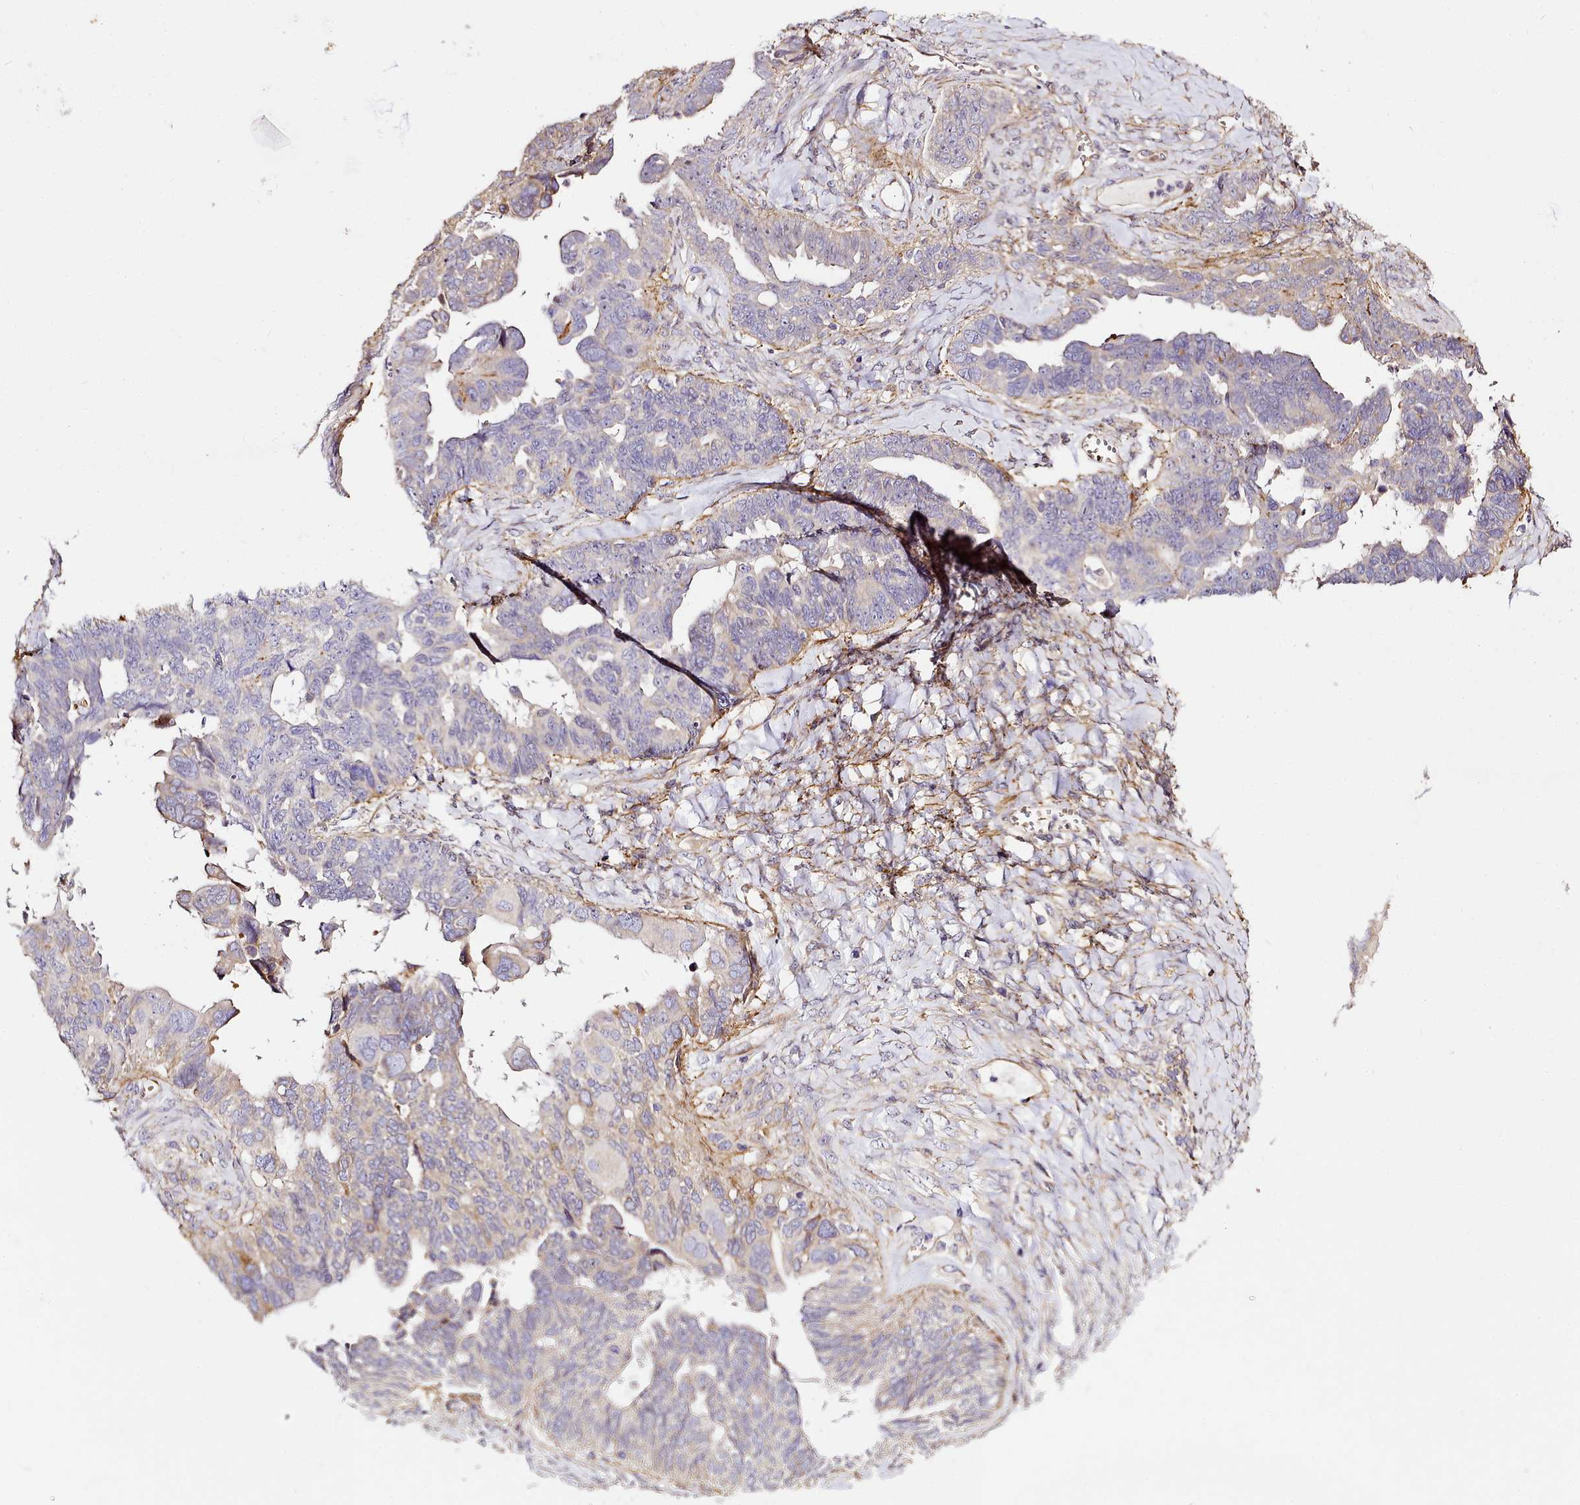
{"staining": {"intensity": "weak", "quantity": "<25%", "location": "cytoplasmic/membranous"}, "tissue": "ovarian cancer", "cell_type": "Tumor cells", "image_type": "cancer", "snomed": [{"axis": "morphology", "description": "Cystadenocarcinoma, serous, NOS"}, {"axis": "topography", "description": "Ovary"}], "caption": "Immunohistochemistry image of neoplastic tissue: human ovarian cancer stained with DAB reveals no significant protein staining in tumor cells.", "gene": "NBPF1", "patient": {"sex": "female", "age": 79}}